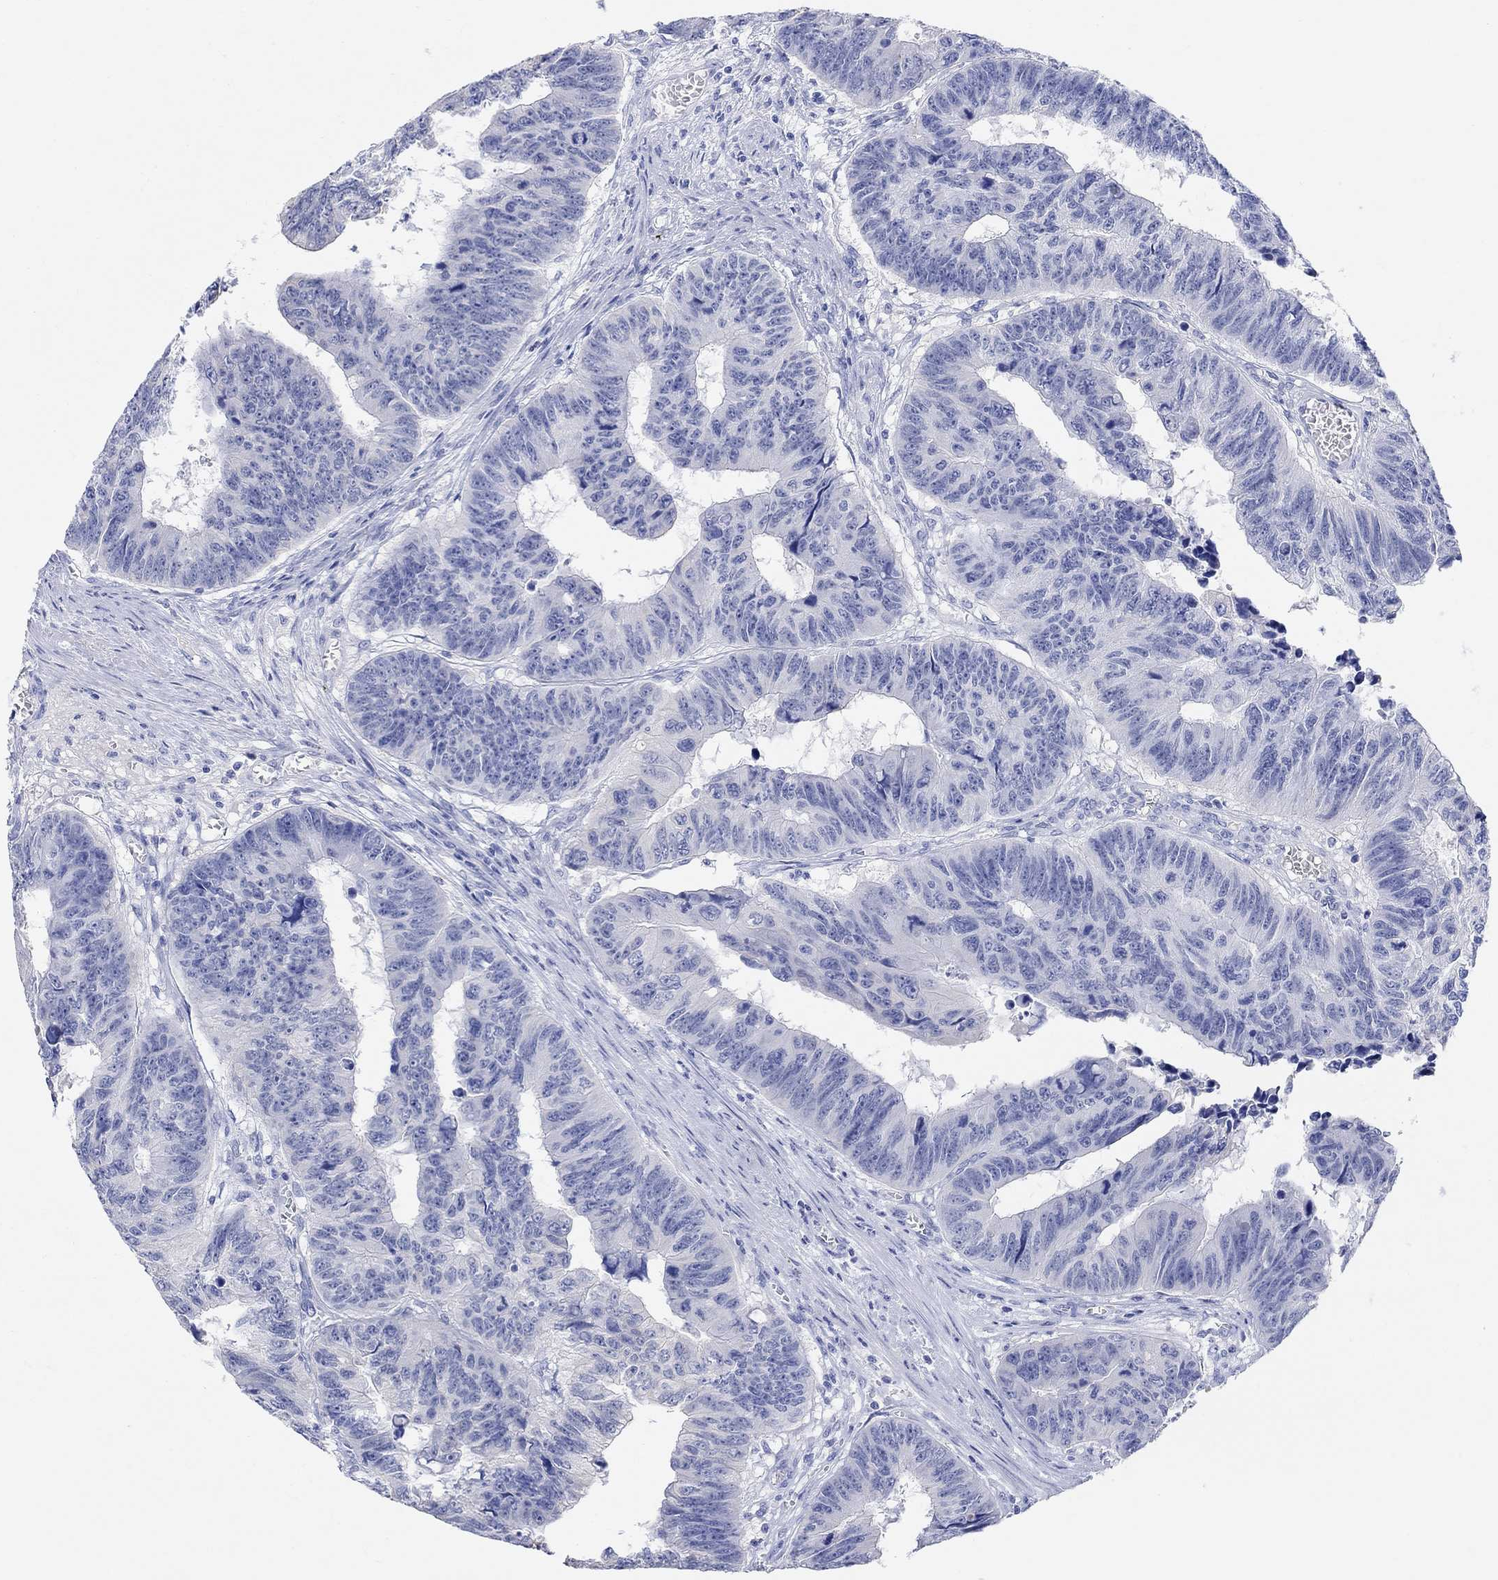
{"staining": {"intensity": "negative", "quantity": "none", "location": "none"}, "tissue": "colorectal cancer", "cell_type": "Tumor cells", "image_type": "cancer", "snomed": [{"axis": "morphology", "description": "Adenocarcinoma, NOS"}, {"axis": "topography", "description": "Rectum"}], "caption": "Colorectal cancer stained for a protein using immunohistochemistry (IHC) demonstrates no staining tumor cells.", "gene": "TYR", "patient": {"sex": "female", "age": 85}}